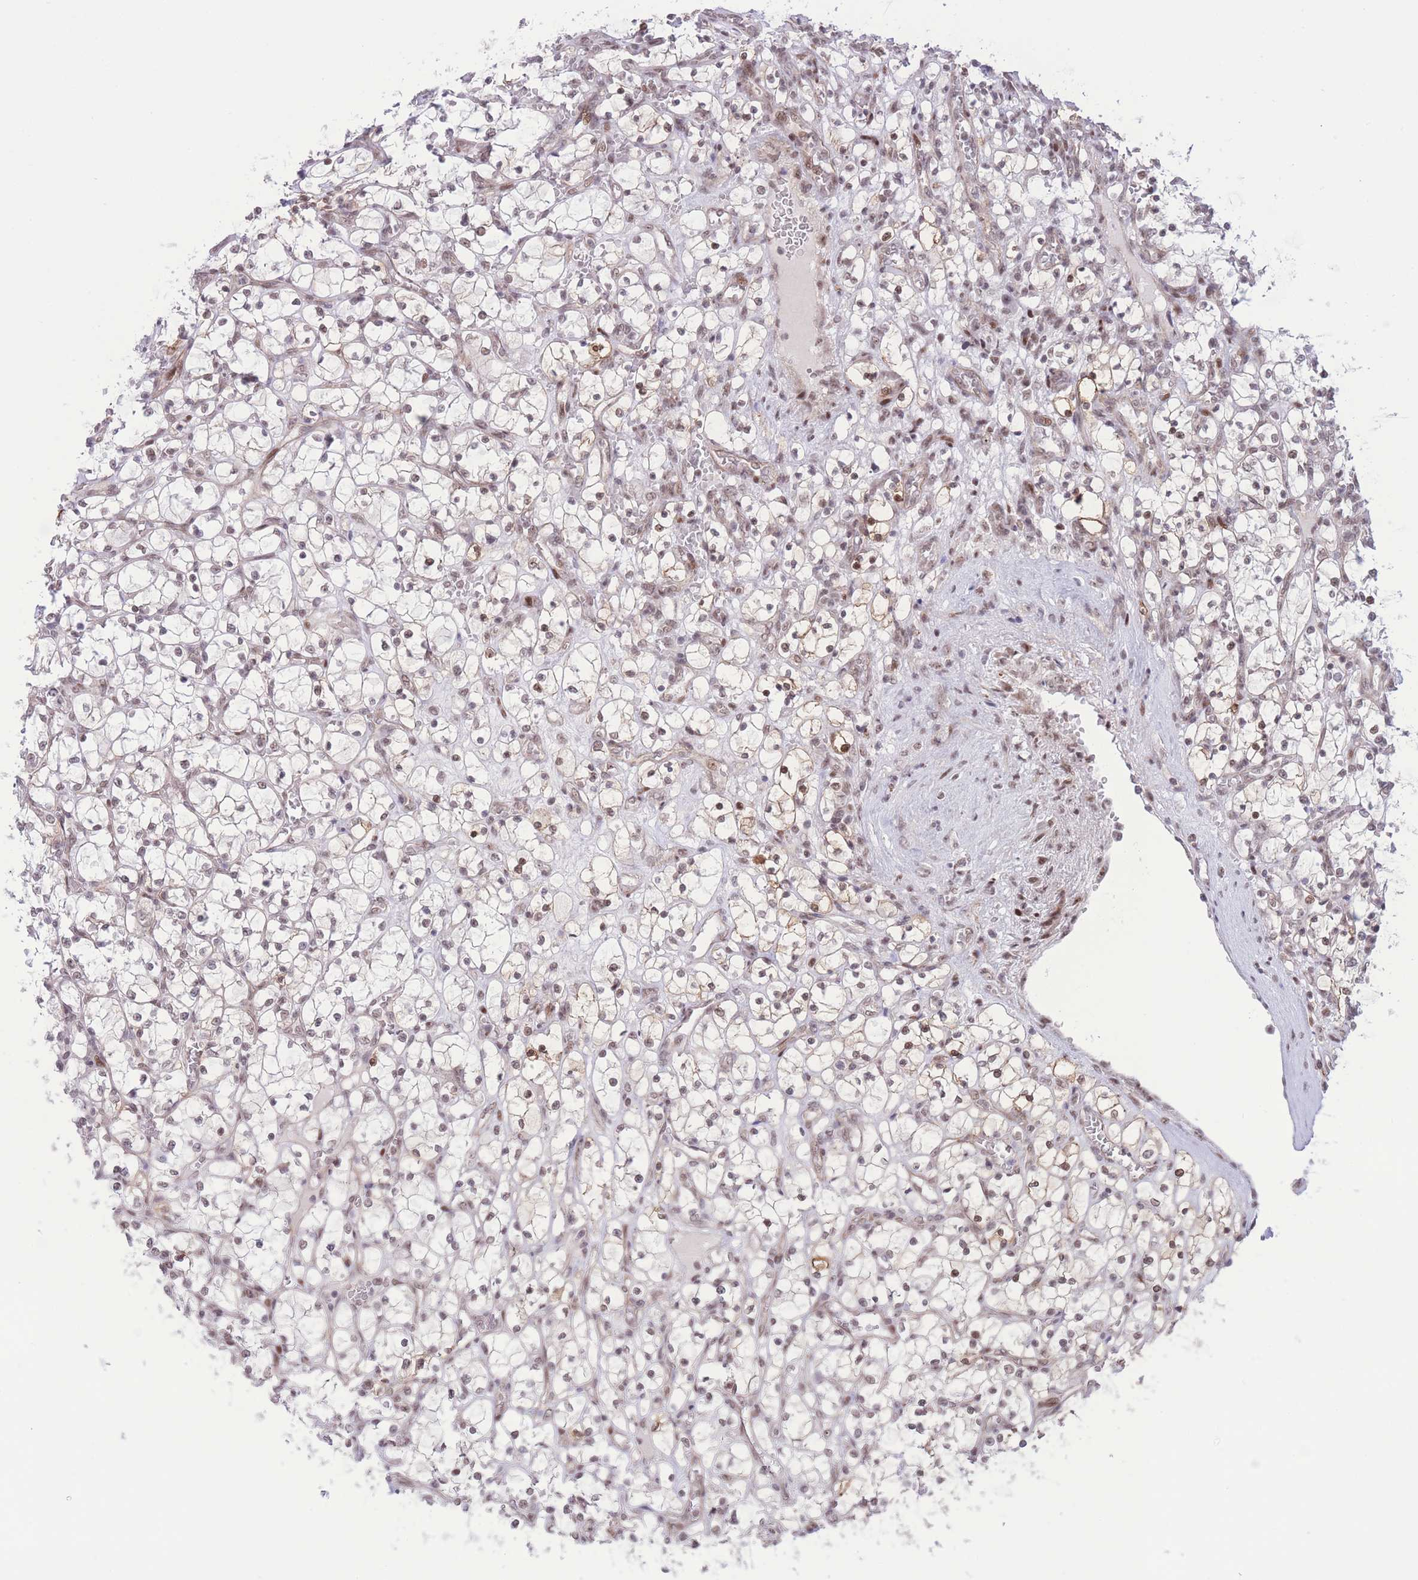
{"staining": {"intensity": "weak", "quantity": "25%-75%", "location": "nuclear"}, "tissue": "renal cancer", "cell_type": "Tumor cells", "image_type": "cancer", "snomed": [{"axis": "morphology", "description": "Adenocarcinoma, NOS"}, {"axis": "topography", "description": "Kidney"}], "caption": "Protein staining displays weak nuclear staining in about 25%-75% of tumor cells in renal adenocarcinoma. The protein of interest is stained brown, and the nuclei are stained in blue (DAB IHC with brightfield microscopy, high magnification).", "gene": "PCIF1", "patient": {"sex": "female", "age": 69}}